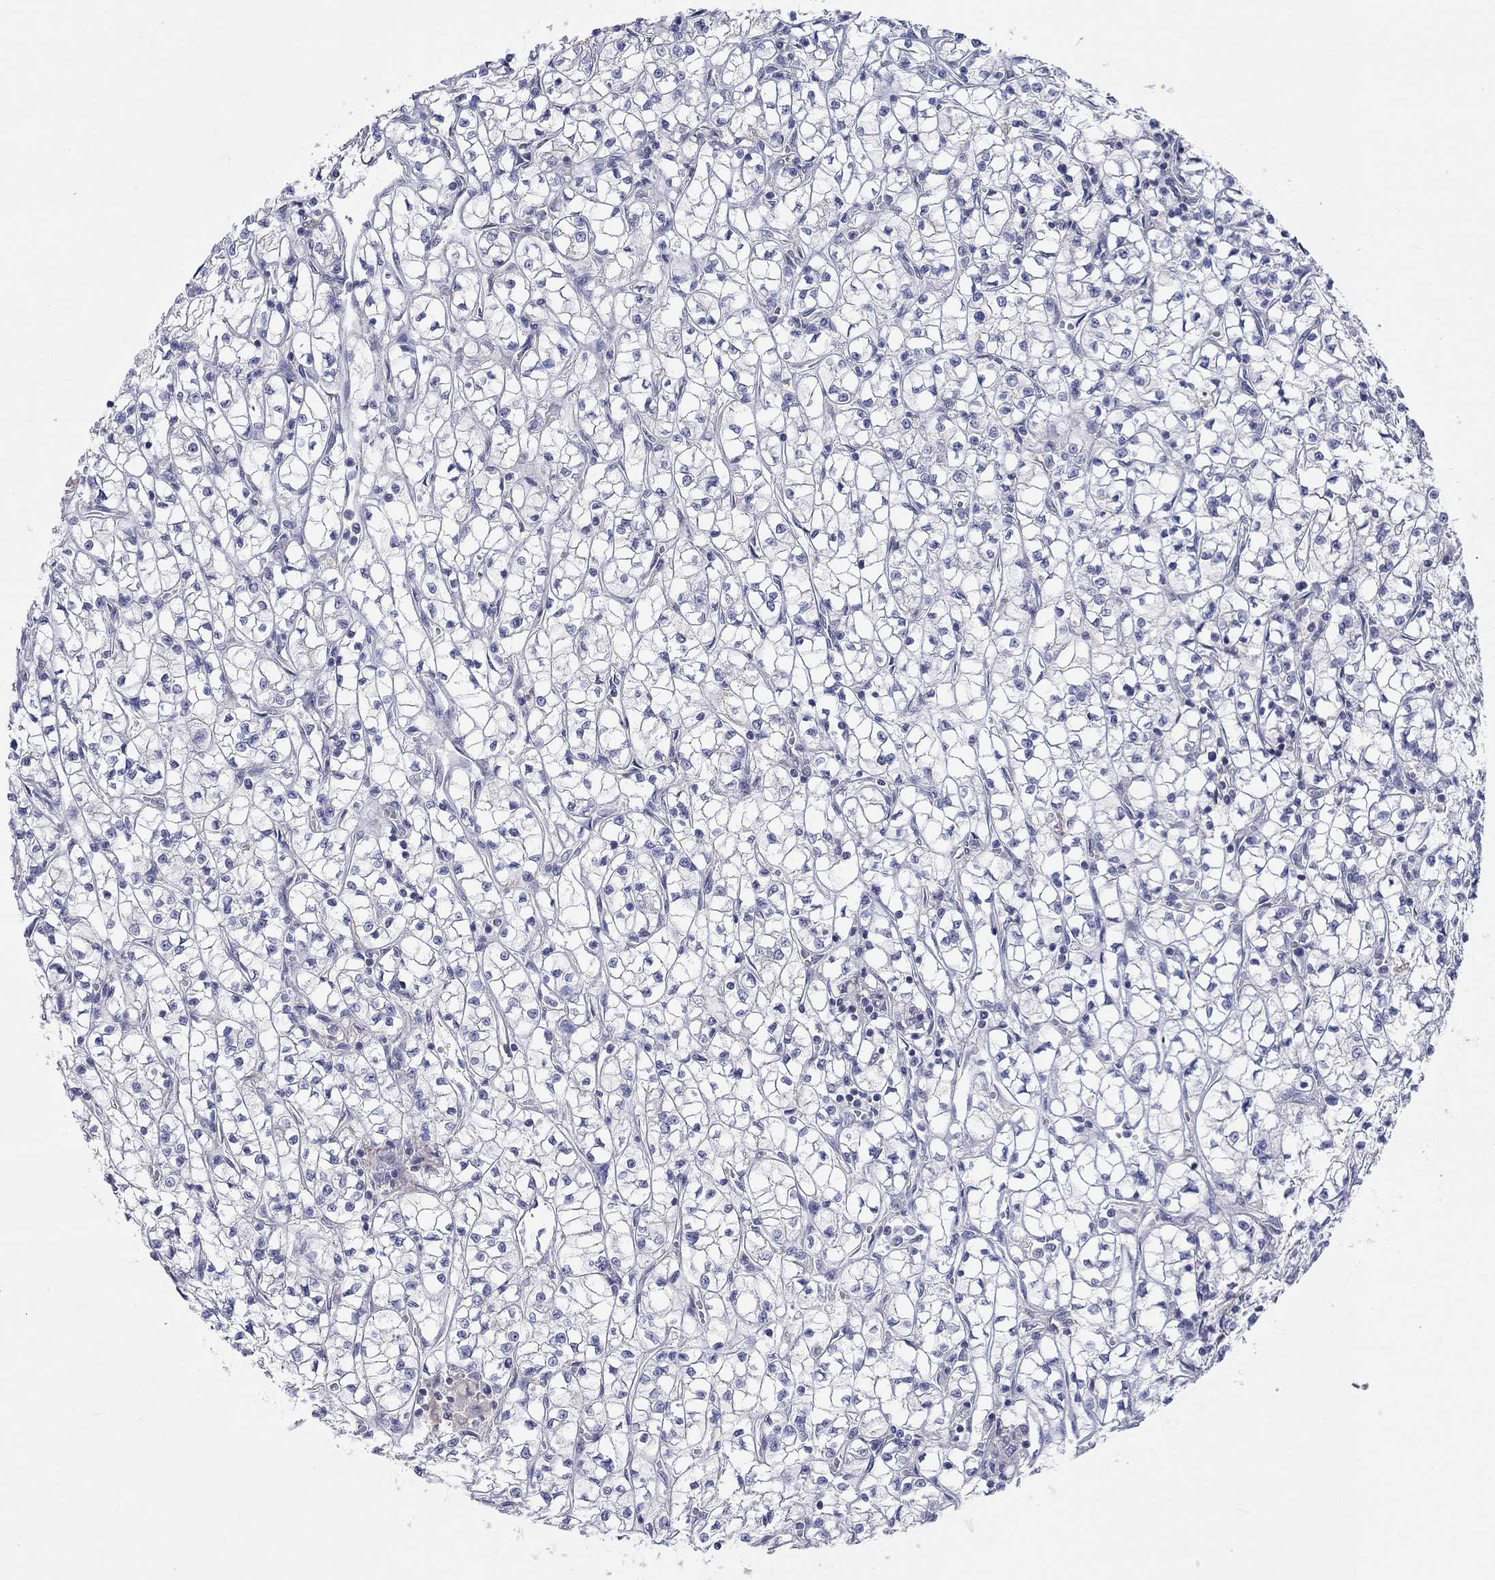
{"staining": {"intensity": "negative", "quantity": "none", "location": "none"}, "tissue": "renal cancer", "cell_type": "Tumor cells", "image_type": "cancer", "snomed": [{"axis": "morphology", "description": "Adenocarcinoma, NOS"}, {"axis": "topography", "description": "Kidney"}], "caption": "Immunohistochemical staining of renal adenocarcinoma shows no significant staining in tumor cells.", "gene": "PCDHGA10", "patient": {"sex": "female", "age": 64}}